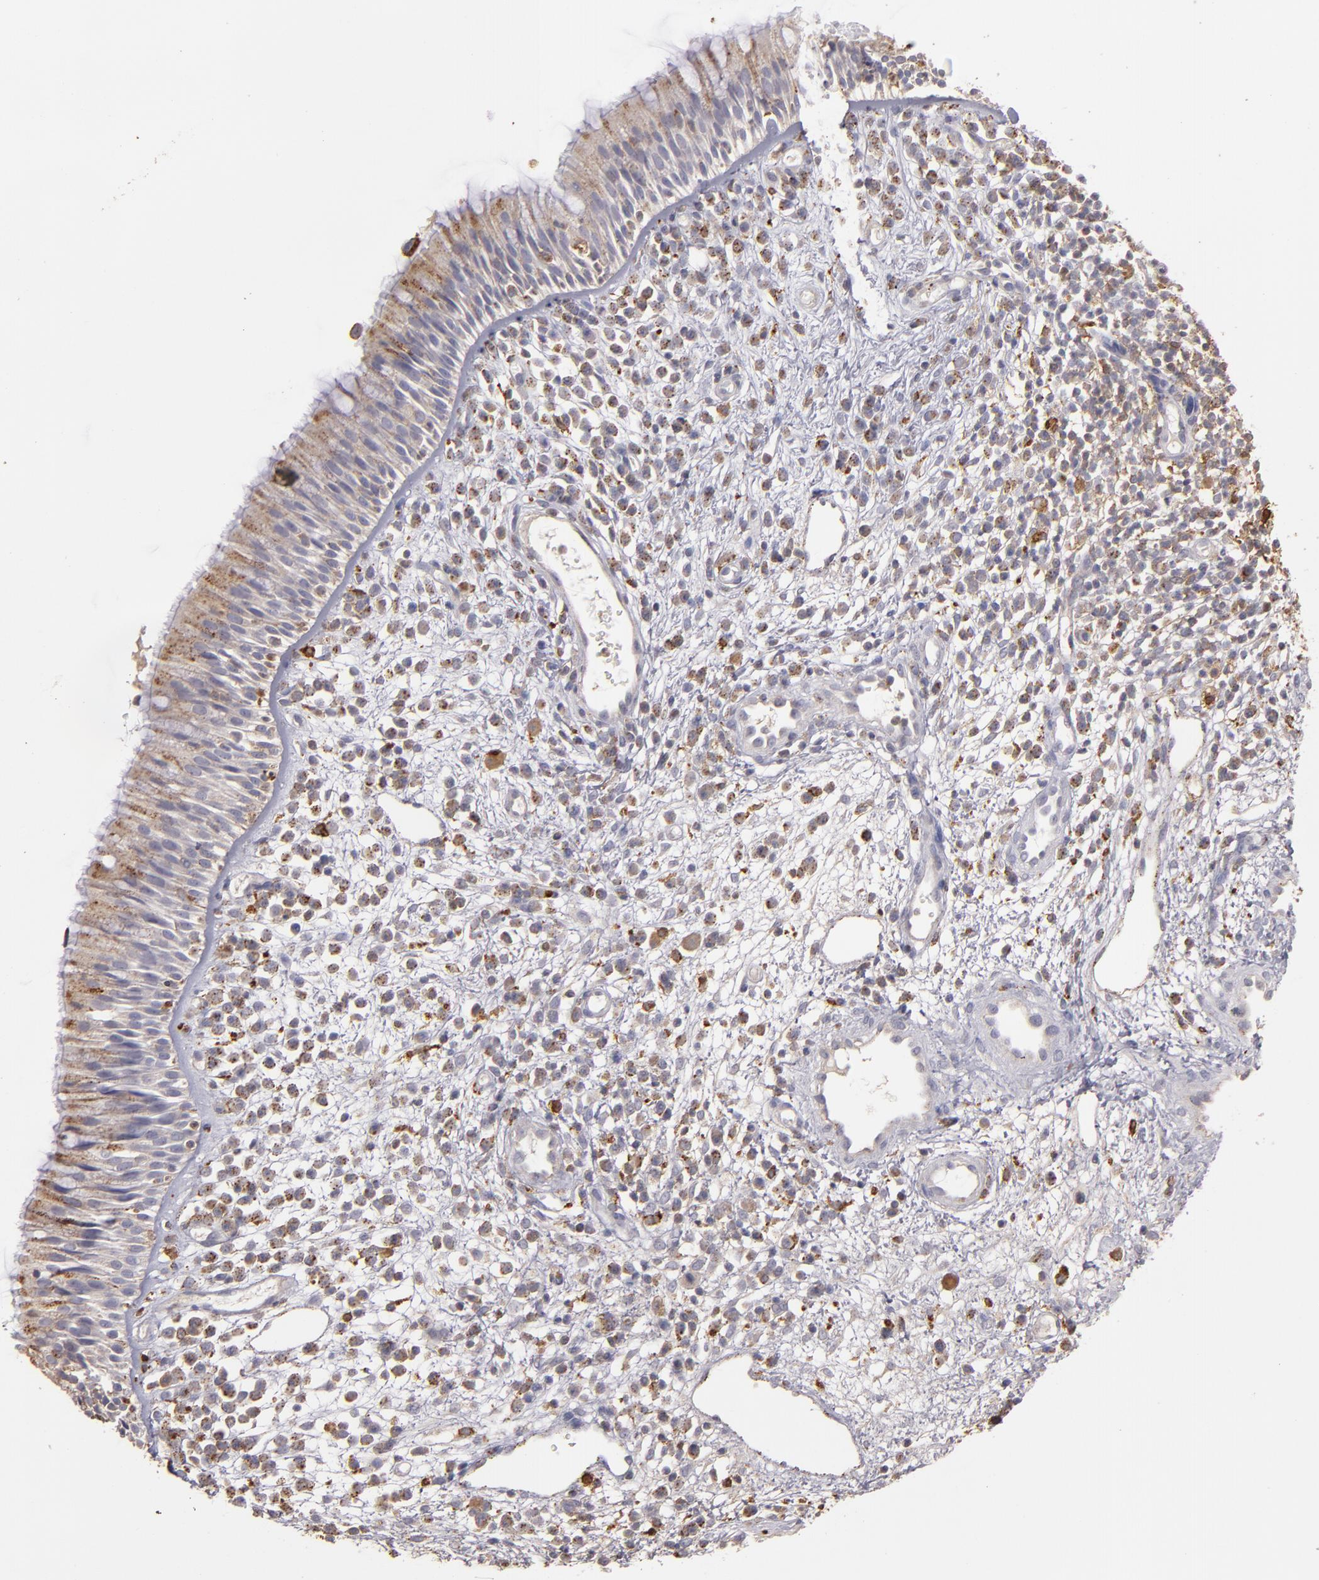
{"staining": {"intensity": "moderate", "quantity": "25%-75%", "location": "cytoplasmic/membranous"}, "tissue": "nasopharynx", "cell_type": "Respiratory epithelial cells", "image_type": "normal", "snomed": [{"axis": "morphology", "description": "Normal tissue, NOS"}, {"axis": "morphology", "description": "Inflammation, NOS"}, {"axis": "morphology", "description": "Malignant melanoma, Metastatic site"}, {"axis": "topography", "description": "Nasopharynx"}], "caption": "The histopathology image reveals immunohistochemical staining of normal nasopharynx. There is moderate cytoplasmic/membranous expression is appreciated in about 25%-75% of respiratory epithelial cells.", "gene": "TRAF1", "patient": {"sex": "female", "age": 55}}